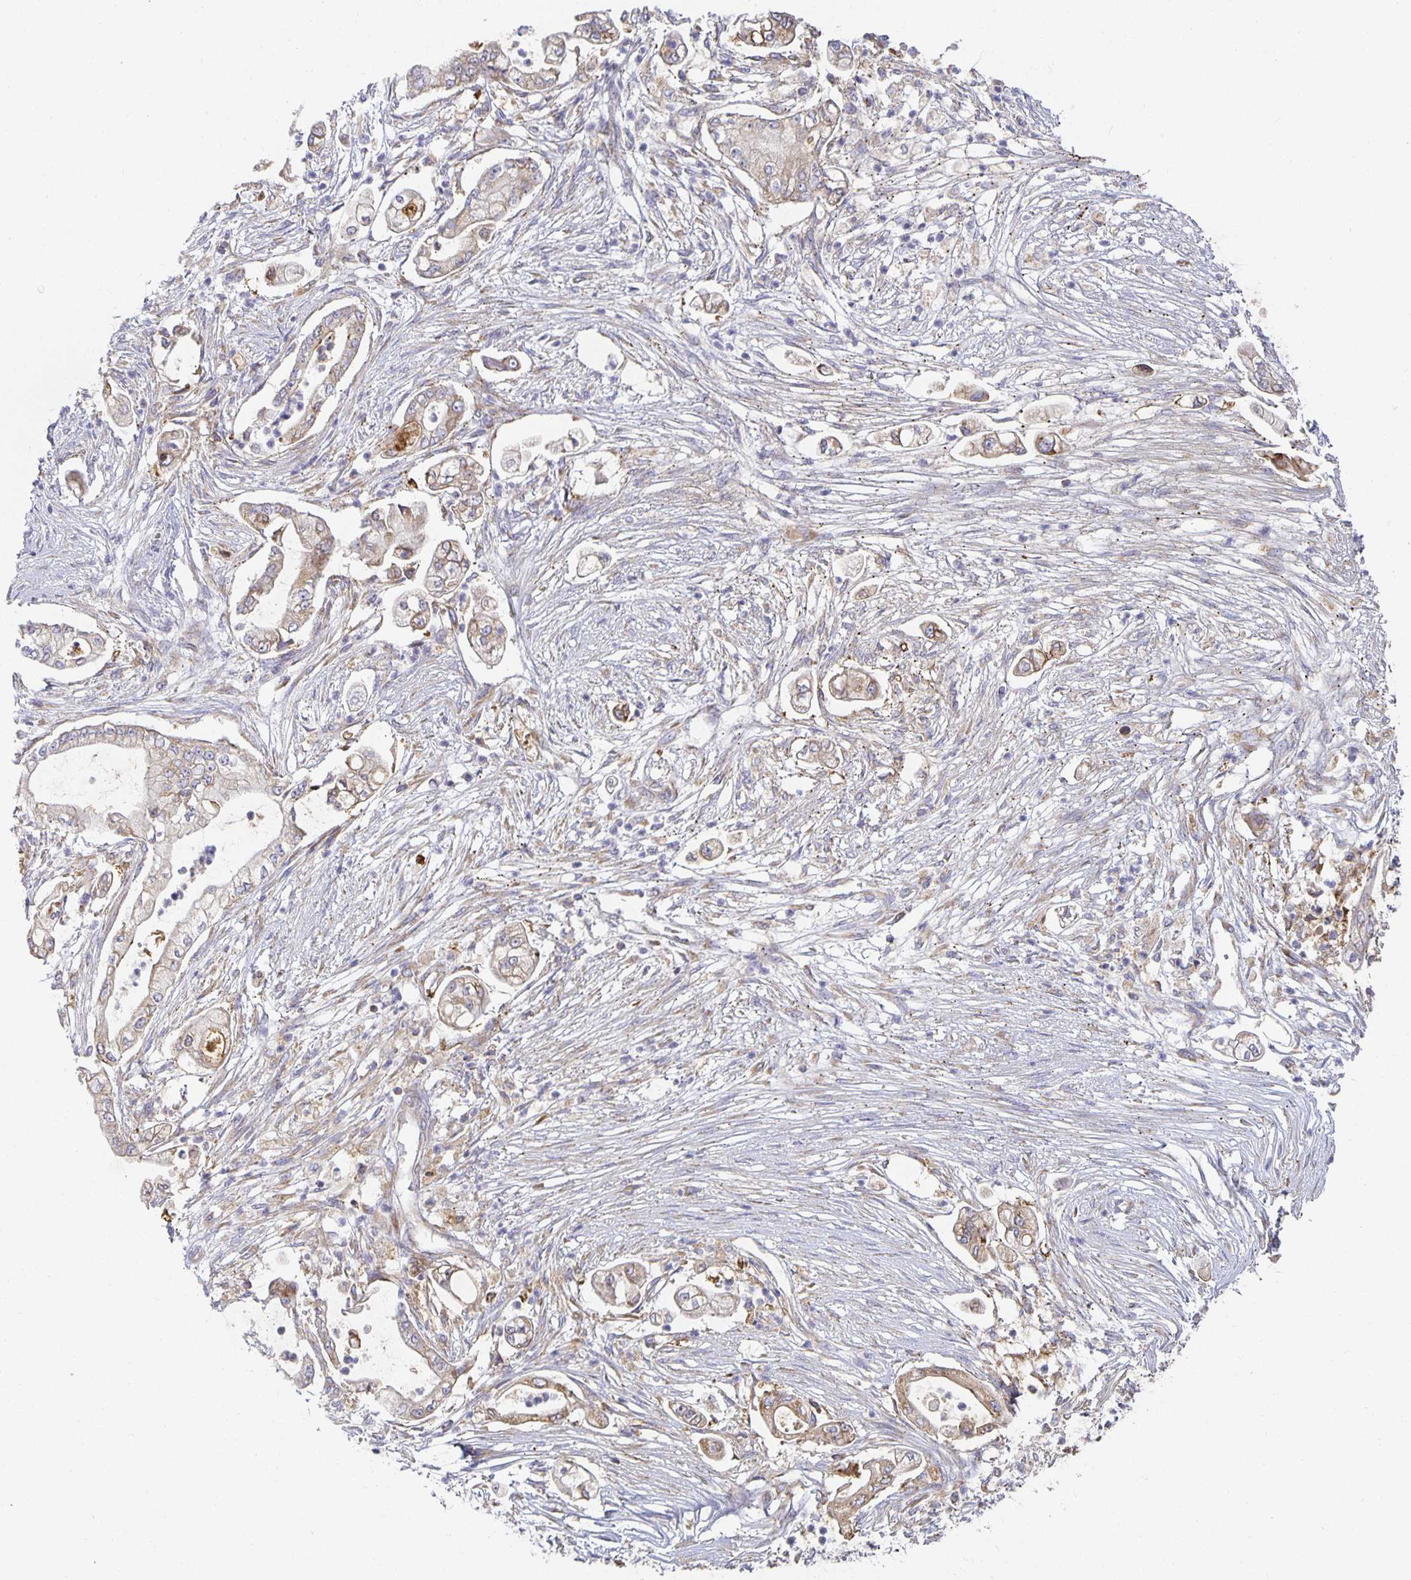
{"staining": {"intensity": "weak", "quantity": "<25%", "location": "cytoplasmic/membranous"}, "tissue": "pancreatic cancer", "cell_type": "Tumor cells", "image_type": "cancer", "snomed": [{"axis": "morphology", "description": "Adenocarcinoma, NOS"}, {"axis": "topography", "description": "Pancreas"}], "caption": "Immunohistochemical staining of human pancreatic adenocarcinoma demonstrates no significant staining in tumor cells. (DAB (3,3'-diaminobenzidine) immunohistochemistry with hematoxylin counter stain).", "gene": "NOMO1", "patient": {"sex": "female", "age": 69}}